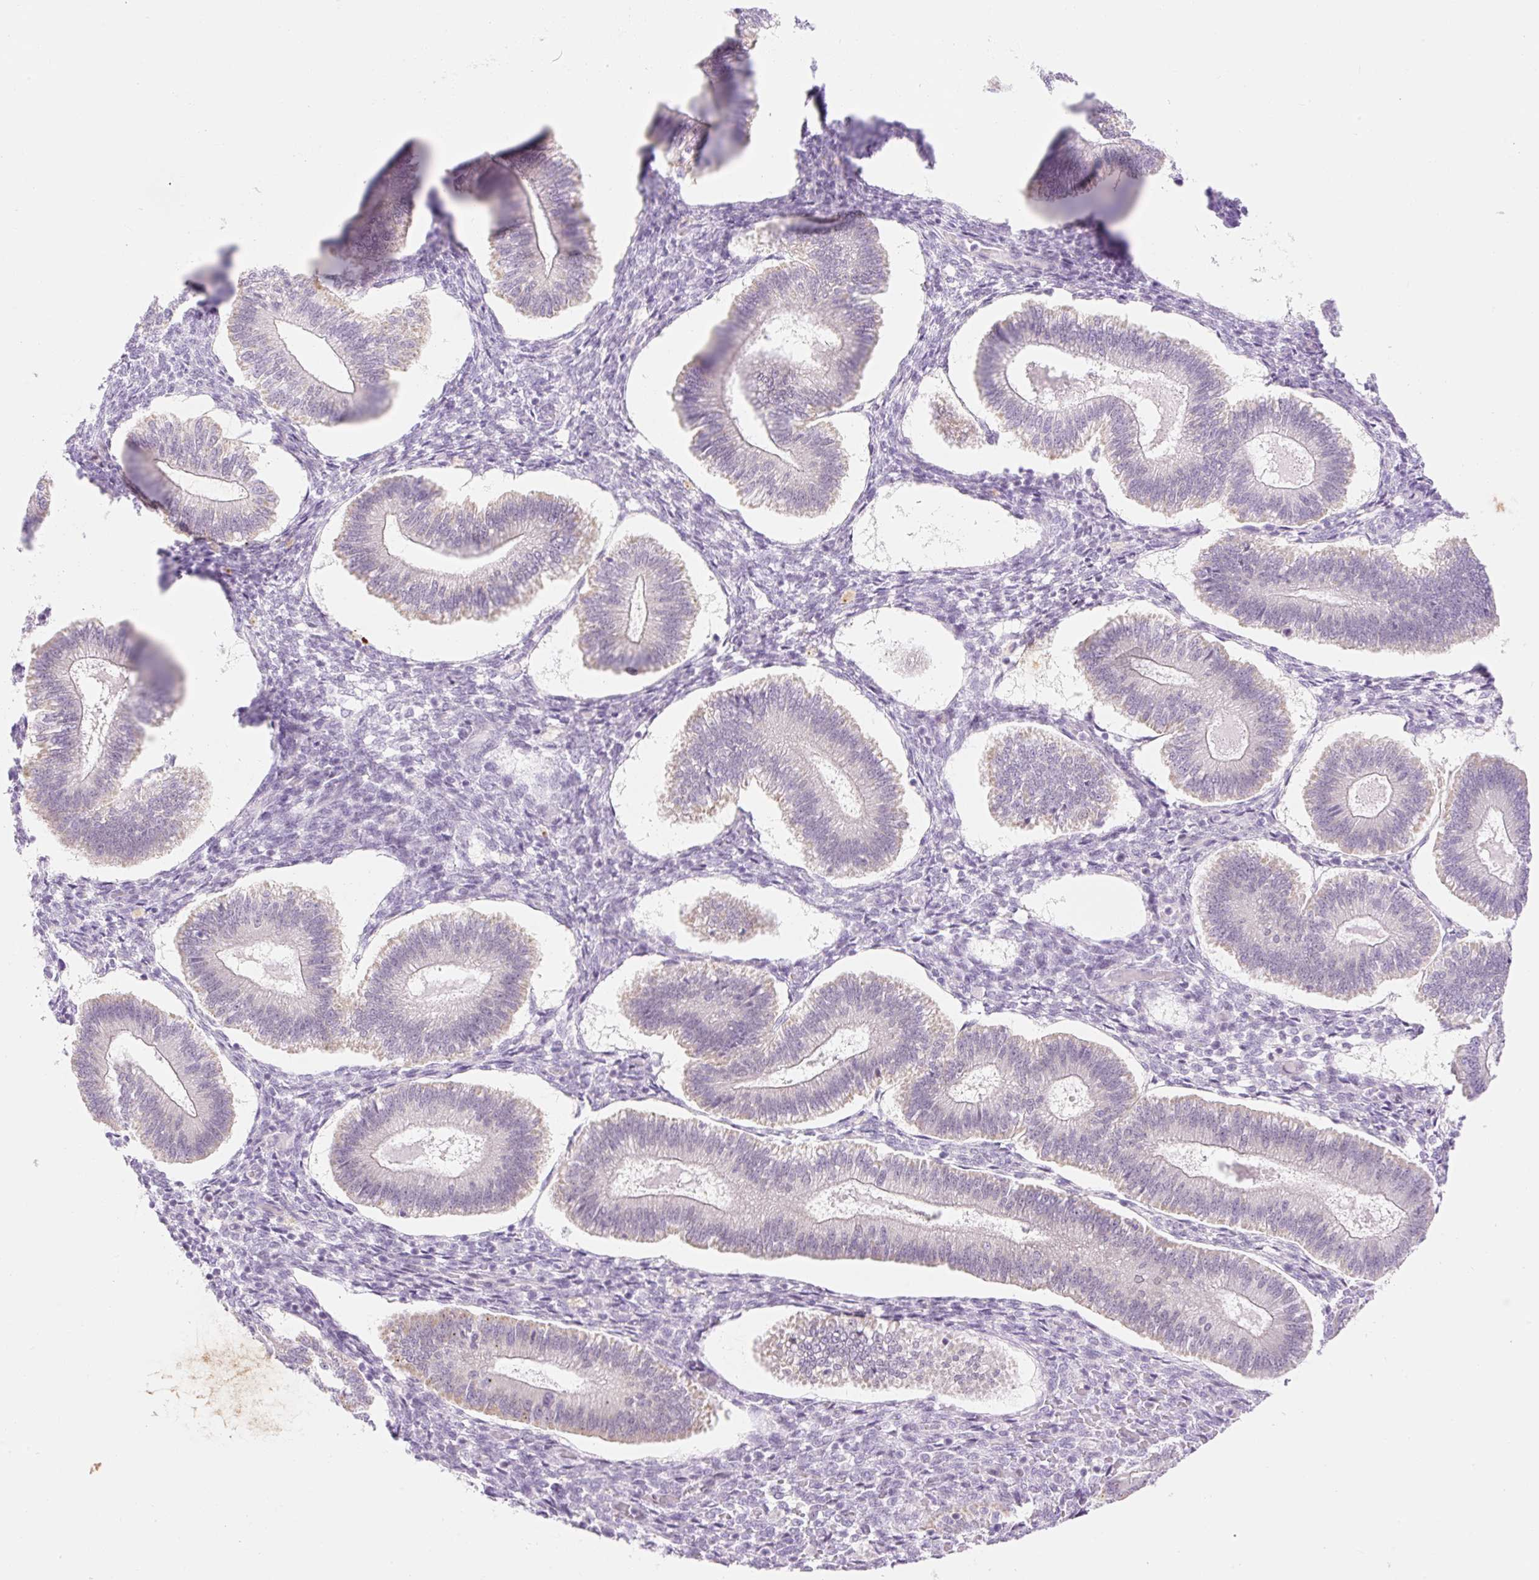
{"staining": {"intensity": "moderate", "quantity": "<25%", "location": "nuclear"}, "tissue": "endometrium", "cell_type": "Cells in endometrial stroma", "image_type": "normal", "snomed": [{"axis": "morphology", "description": "Normal tissue, NOS"}, {"axis": "topography", "description": "Endometrium"}], "caption": "Endometrium stained with a brown dye shows moderate nuclear positive positivity in about <25% of cells in endometrial stroma.", "gene": "H2BW1", "patient": {"sex": "female", "age": 25}}